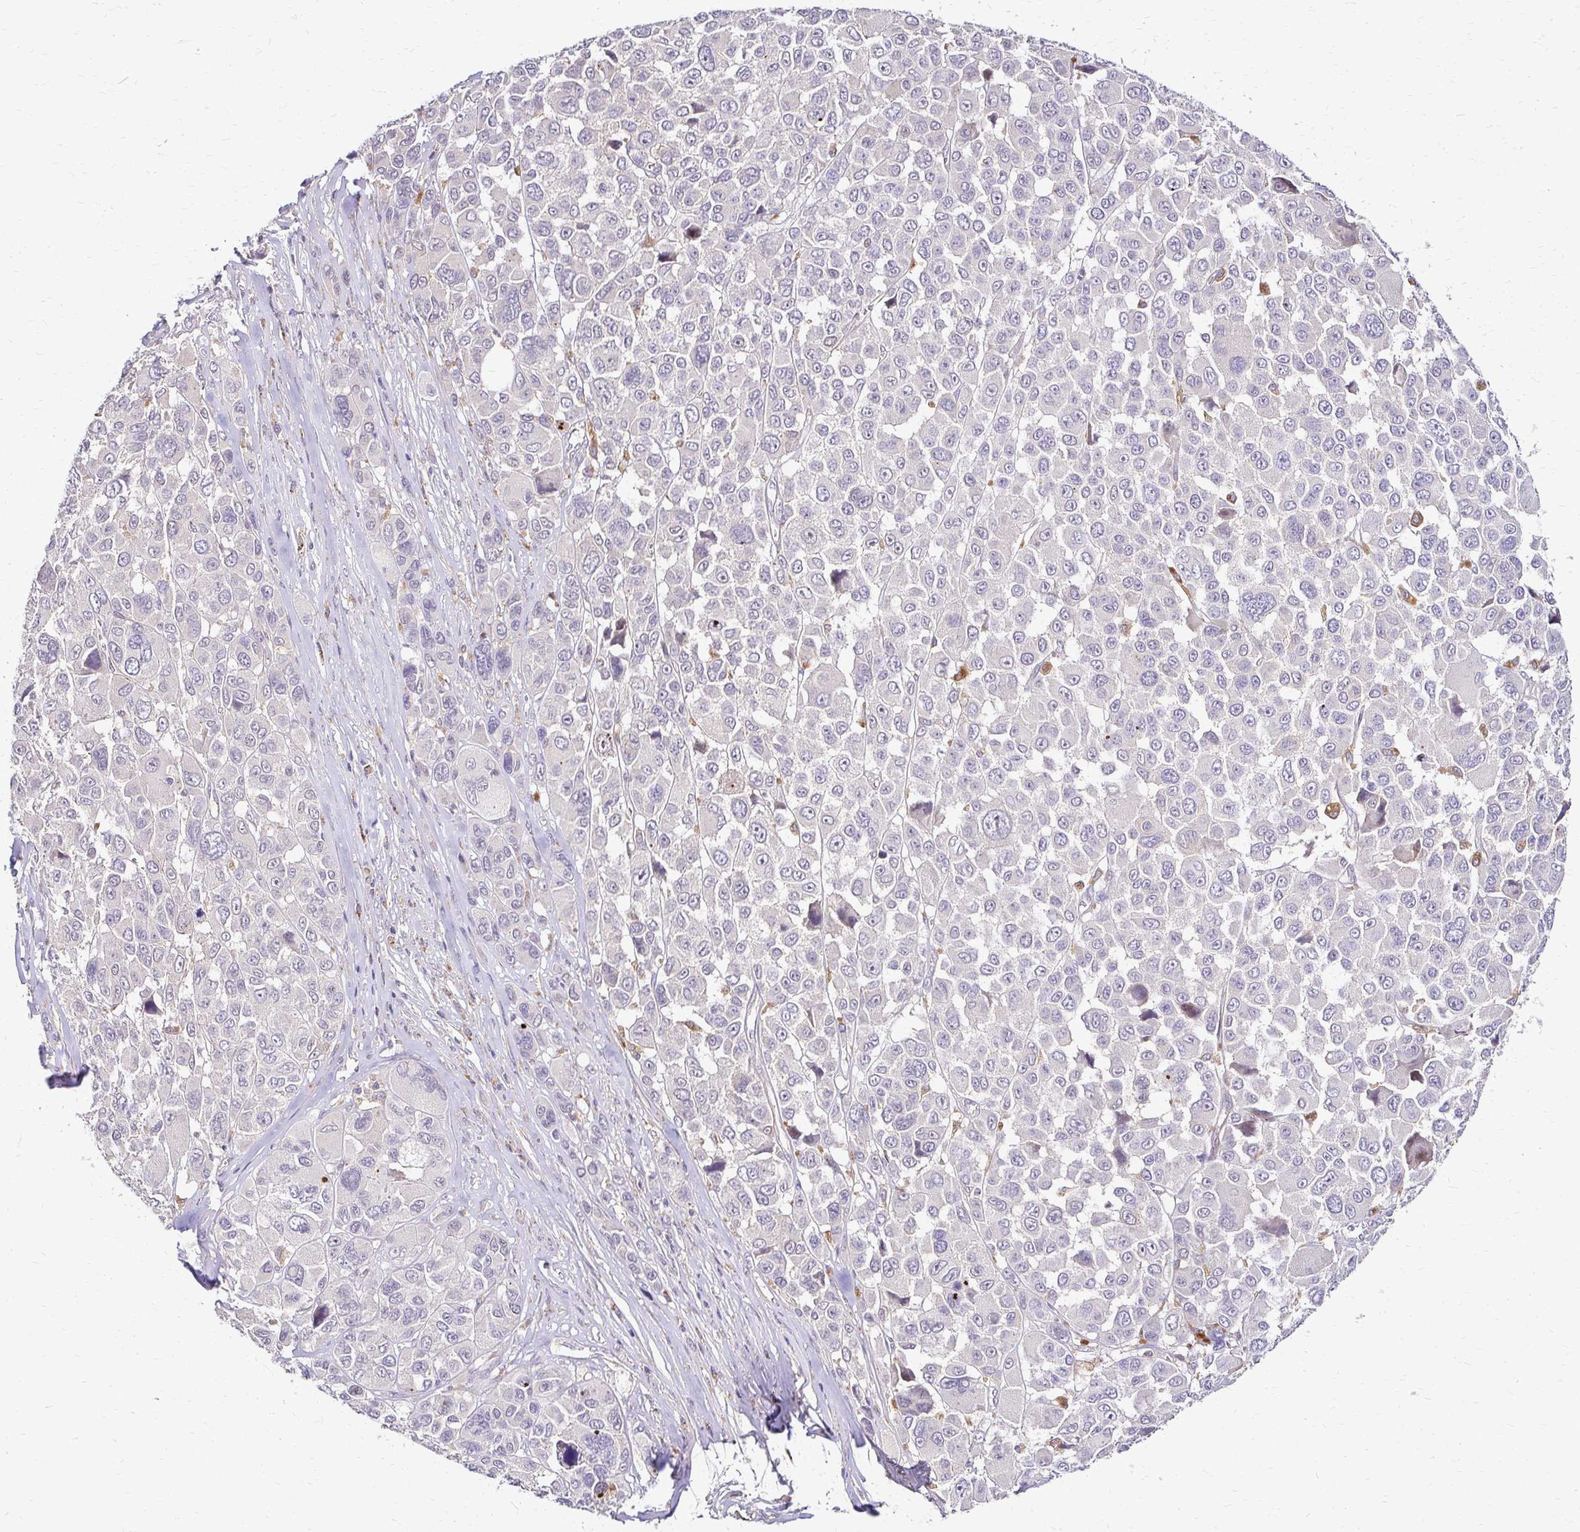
{"staining": {"intensity": "negative", "quantity": "none", "location": "none"}, "tissue": "melanoma", "cell_type": "Tumor cells", "image_type": "cancer", "snomed": [{"axis": "morphology", "description": "Malignant melanoma, NOS"}, {"axis": "topography", "description": "Skin"}], "caption": "Malignant melanoma was stained to show a protein in brown. There is no significant positivity in tumor cells. Brightfield microscopy of immunohistochemistry (IHC) stained with DAB (brown) and hematoxylin (blue), captured at high magnification.", "gene": "IDUA", "patient": {"sex": "female", "age": 66}}